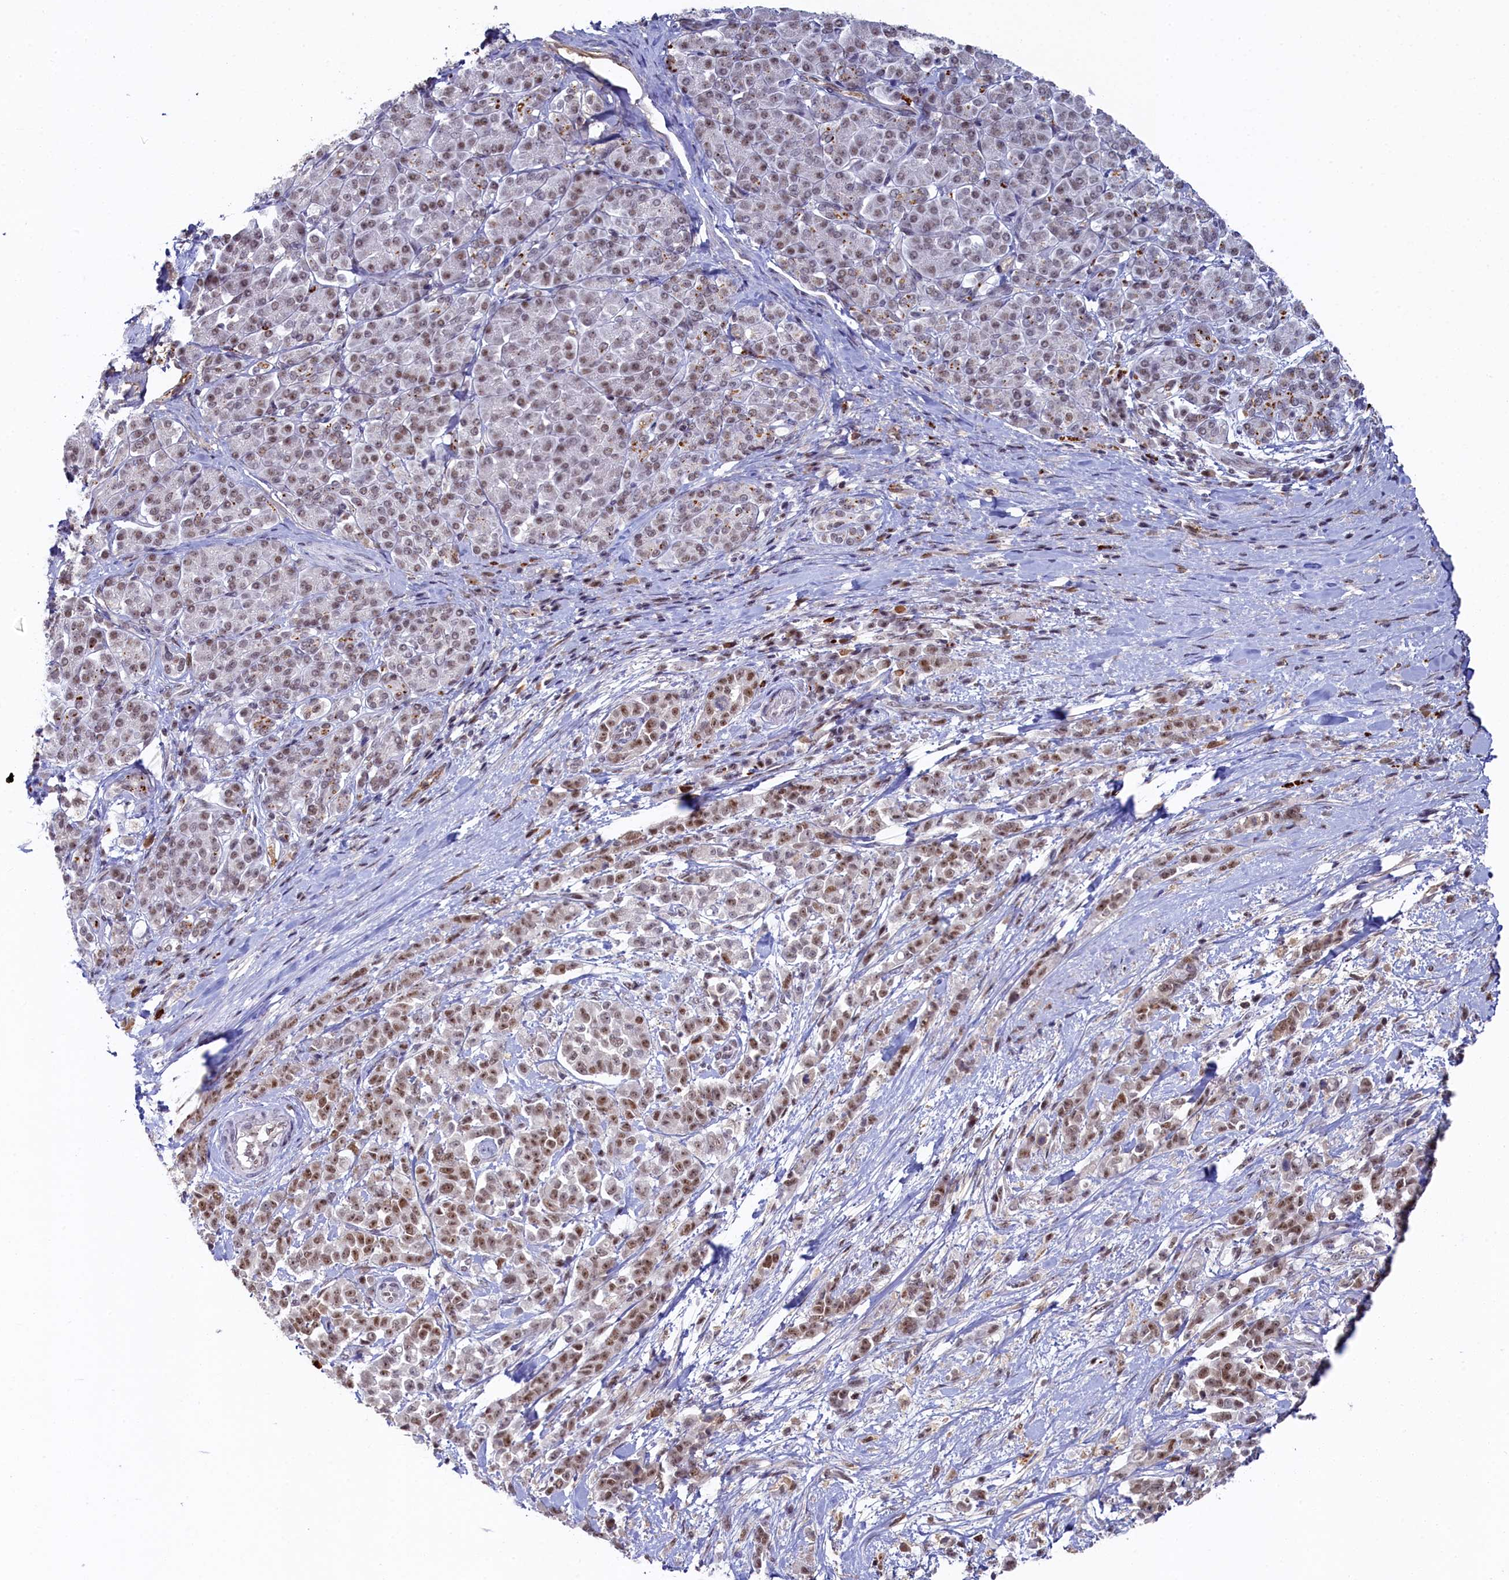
{"staining": {"intensity": "moderate", "quantity": ">75%", "location": "nuclear"}, "tissue": "pancreatic cancer", "cell_type": "Tumor cells", "image_type": "cancer", "snomed": [{"axis": "morphology", "description": "Normal tissue, NOS"}, {"axis": "morphology", "description": "Adenocarcinoma, NOS"}, {"axis": "topography", "description": "Pancreas"}], "caption": "Pancreatic cancer (adenocarcinoma) tissue demonstrates moderate nuclear positivity in approximately >75% of tumor cells, visualized by immunohistochemistry.", "gene": "INTS14", "patient": {"sex": "female", "age": 64}}